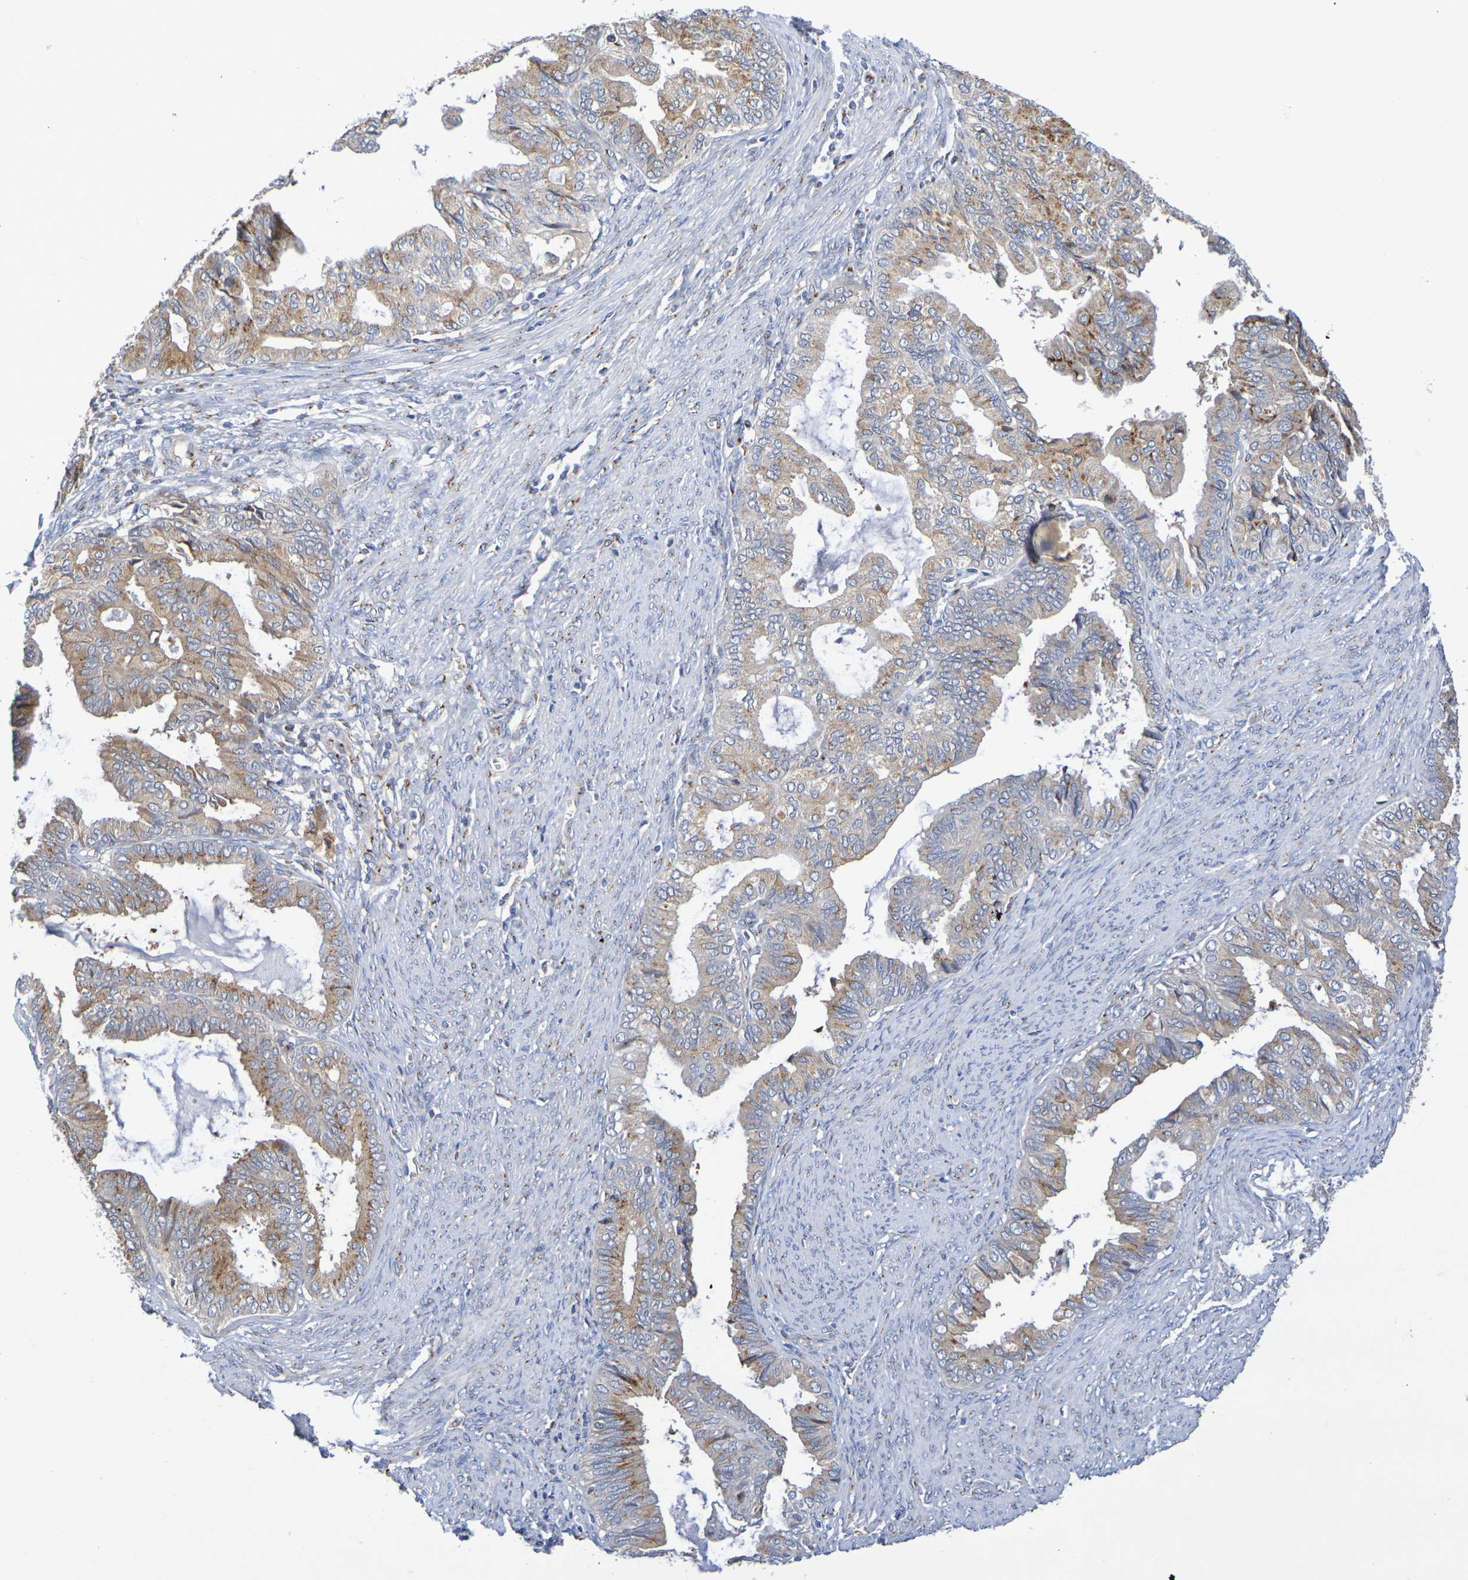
{"staining": {"intensity": "moderate", "quantity": ">75%", "location": "cytoplasmic/membranous"}, "tissue": "endometrial cancer", "cell_type": "Tumor cells", "image_type": "cancer", "snomed": [{"axis": "morphology", "description": "Adenocarcinoma, NOS"}, {"axis": "topography", "description": "Endometrium"}], "caption": "This histopathology image shows immunohistochemistry staining of endometrial cancer (adenocarcinoma), with medium moderate cytoplasmic/membranous positivity in approximately >75% of tumor cells.", "gene": "DCP2", "patient": {"sex": "female", "age": 86}}